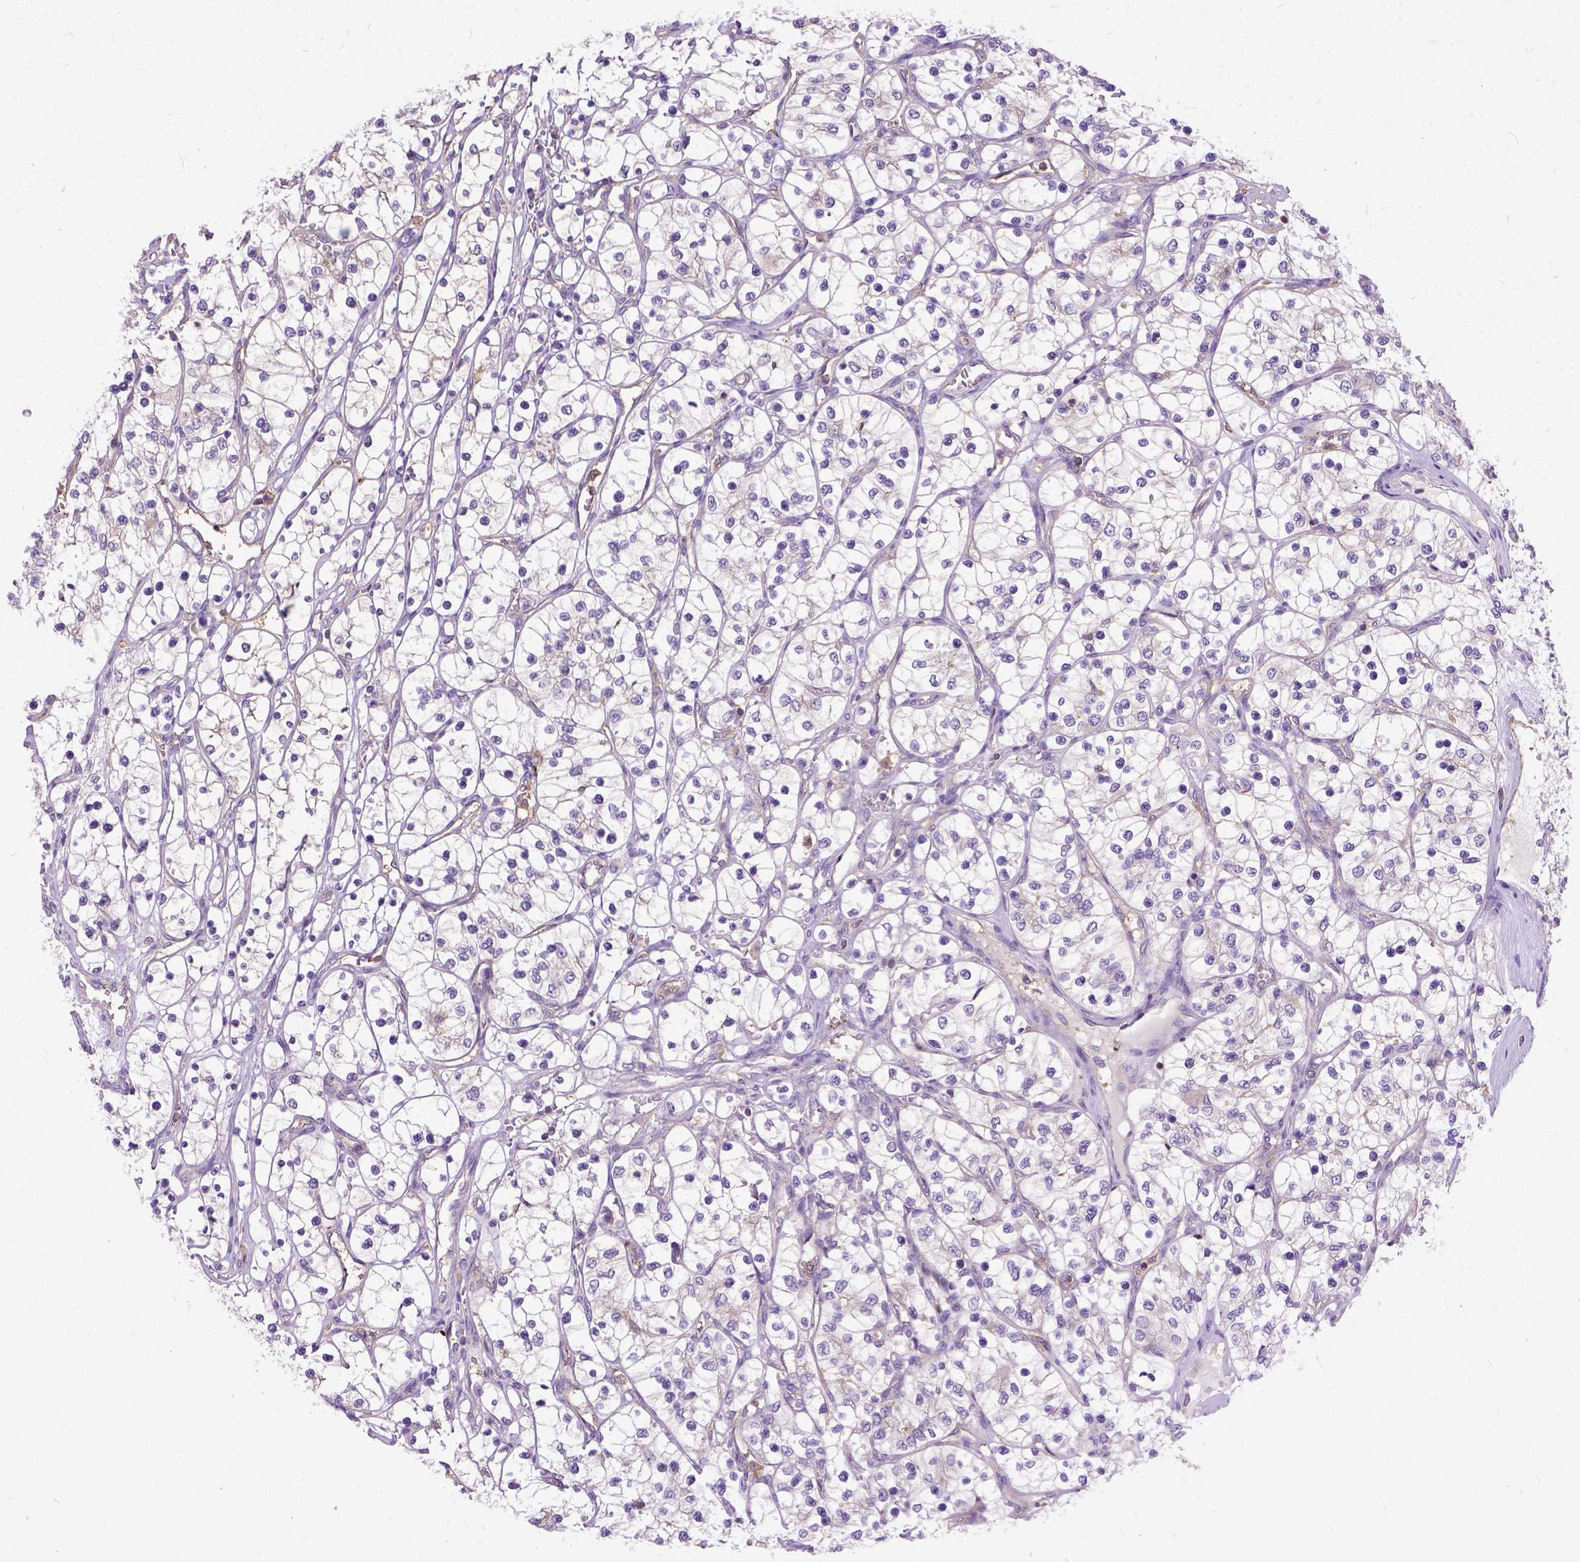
{"staining": {"intensity": "negative", "quantity": "none", "location": "none"}, "tissue": "renal cancer", "cell_type": "Tumor cells", "image_type": "cancer", "snomed": [{"axis": "morphology", "description": "Adenocarcinoma, NOS"}, {"axis": "topography", "description": "Kidney"}], "caption": "Tumor cells are negative for brown protein staining in adenocarcinoma (renal).", "gene": "NAMPT", "patient": {"sex": "female", "age": 69}}